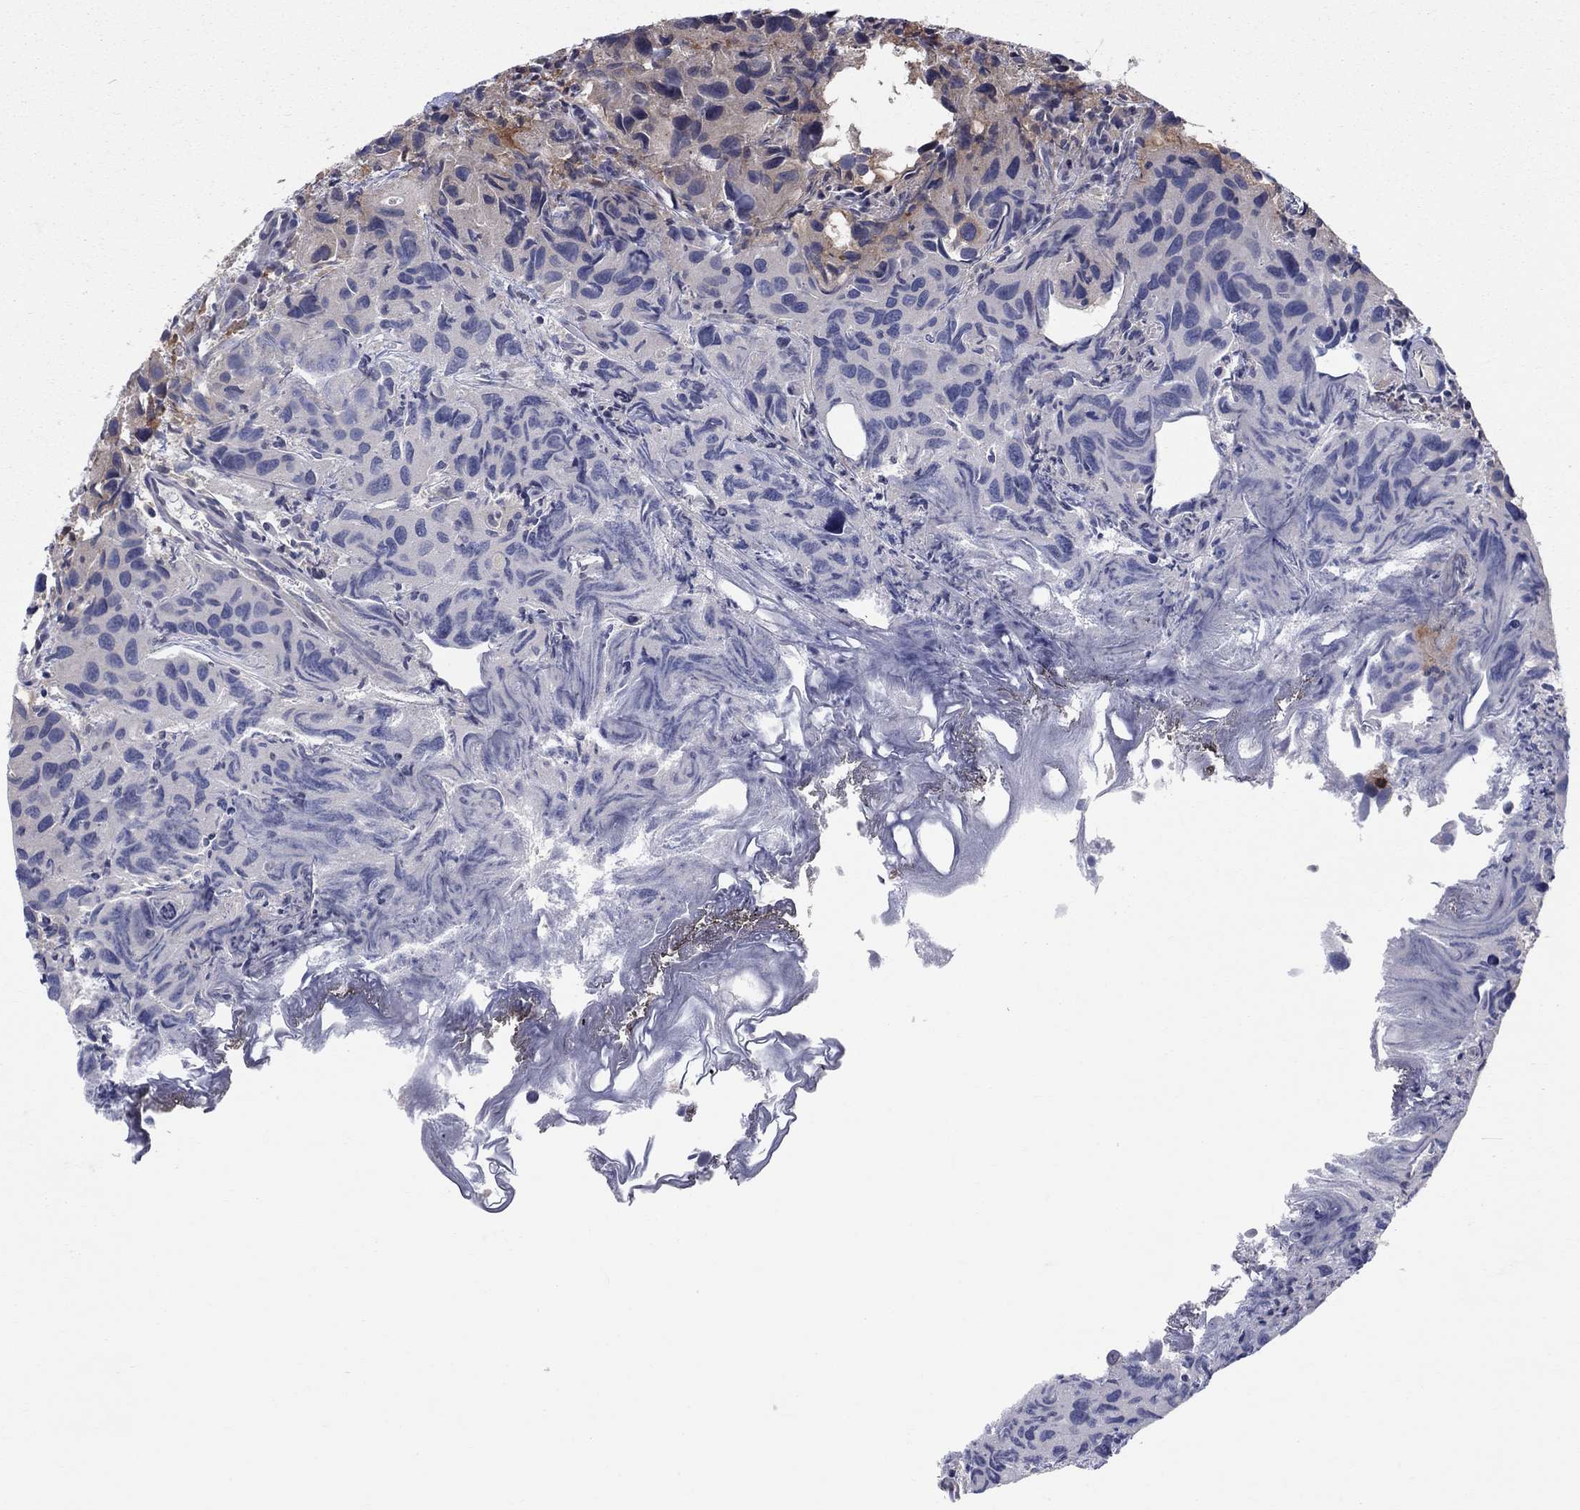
{"staining": {"intensity": "negative", "quantity": "none", "location": "none"}, "tissue": "urothelial cancer", "cell_type": "Tumor cells", "image_type": "cancer", "snomed": [{"axis": "morphology", "description": "Urothelial carcinoma, High grade"}, {"axis": "topography", "description": "Urinary bladder"}], "caption": "Immunohistochemical staining of human high-grade urothelial carcinoma reveals no significant staining in tumor cells.", "gene": "ZNHIT3", "patient": {"sex": "male", "age": 79}}